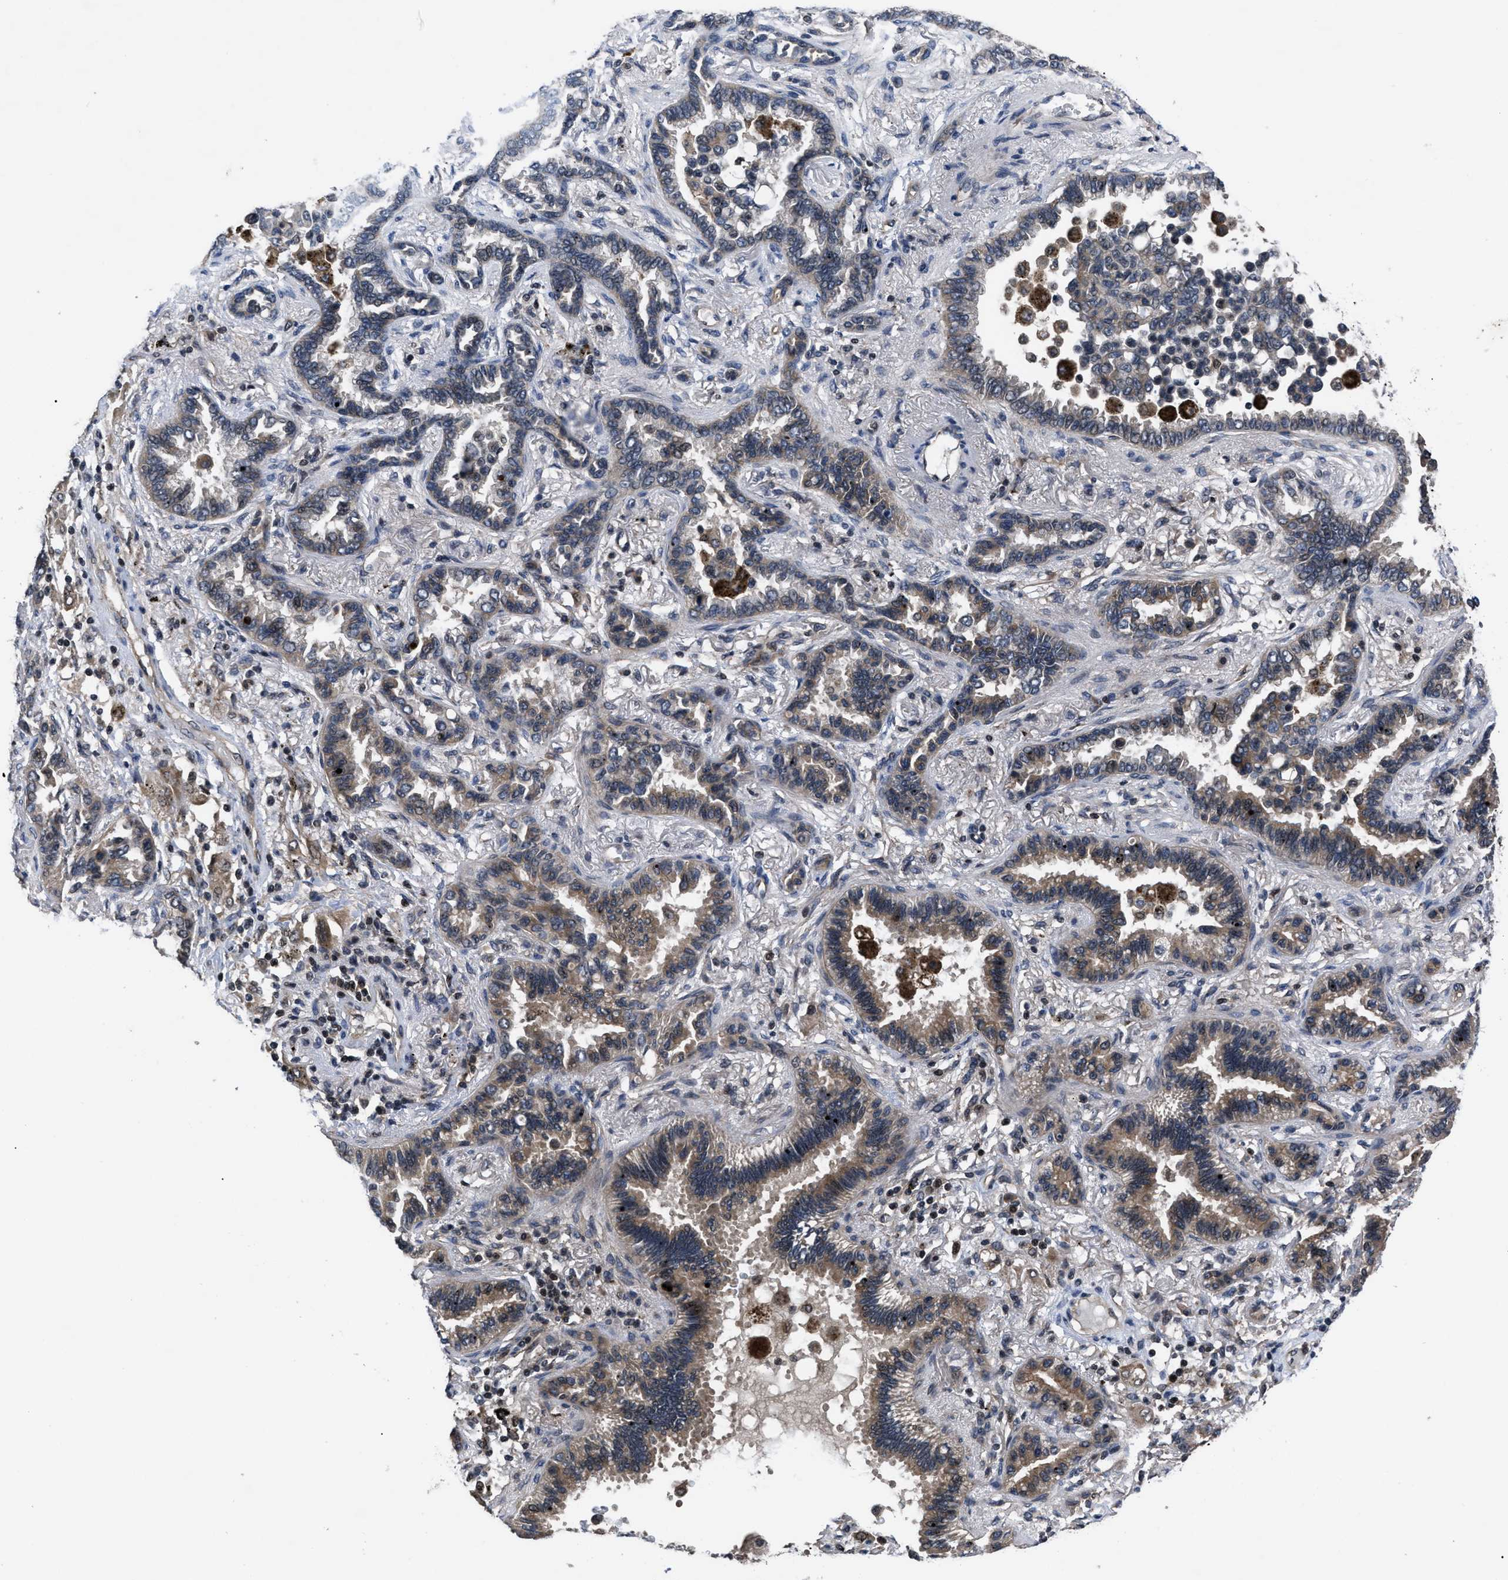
{"staining": {"intensity": "moderate", "quantity": "25%-75%", "location": "cytoplasmic/membranous"}, "tissue": "lung cancer", "cell_type": "Tumor cells", "image_type": "cancer", "snomed": [{"axis": "morphology", "description": "Normal tissue, NOS"}, {"axis": "morphology", "description": "Adenocarcinoma, NOS"}, {"axis": "topography", "description": "Lung"}], "caption": "An image of adenocarcinoma (lung) stained for a protein shows moderate cytoplasmic/membranous brown staining in tumor cells.", "gene": "DNAJC14", "patient": {"sex": "male", "age": 59}}